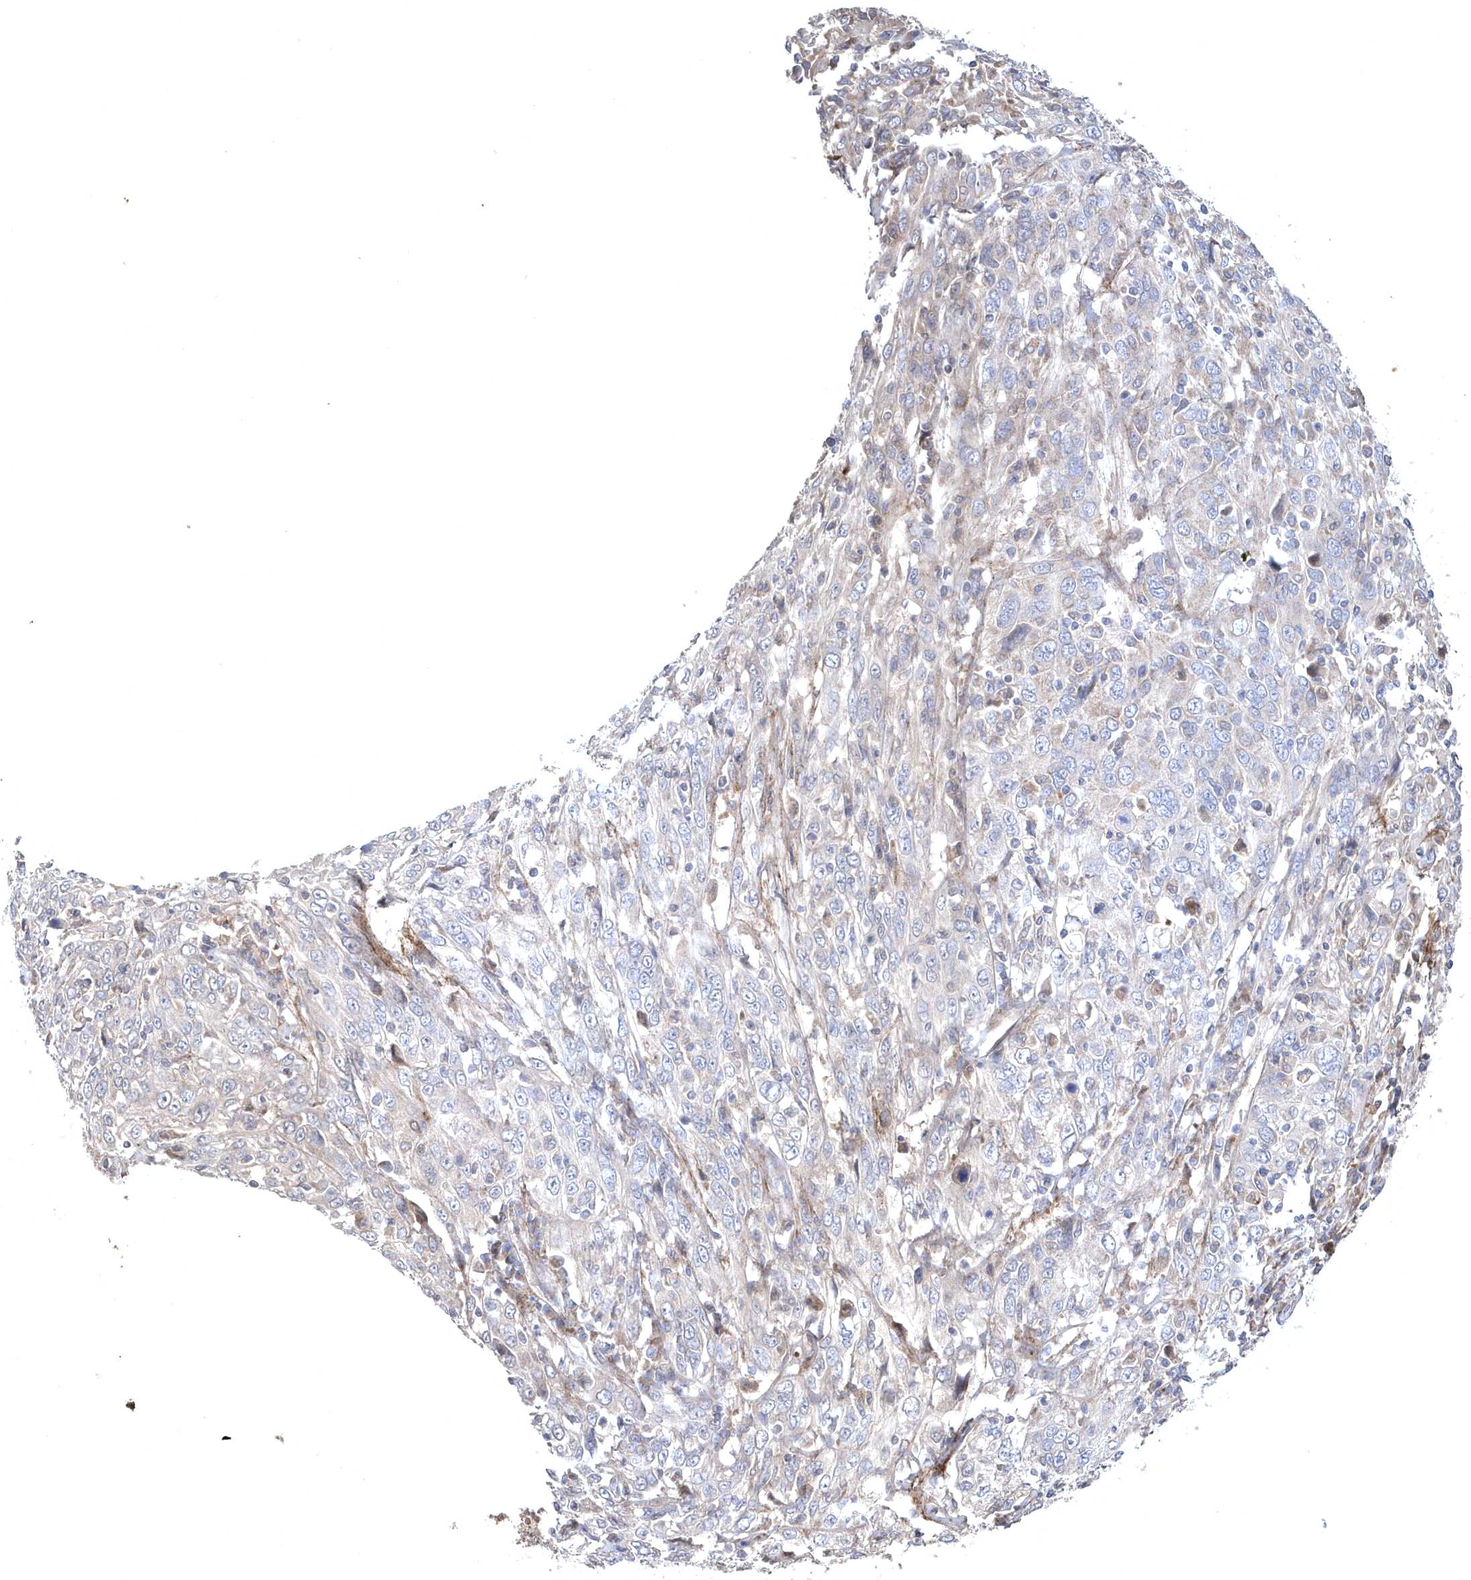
{"staining": {"intensity": "negative", "quantity": "none", "location": "none"}, "tissue": "cervical cancer", "cell_type": "Tumor cells", "image_type": "cancer", "snomed": [{"axis": "morphology", "description": "Squamous cell carcinoma, NOS"}, {"axis": "topography", "description": "Cervix"}], "caption": "An immunohistochemistry (IHC) photomicrograph of cervical cancer is shown. There is no staining in tumor cells of cervical cancer. The staining was performed using DAB (3,3'-diaminobenzidine) to visualize the protein expression in brown, while the nuclei were stained in blue with hematoxylin (Magnification: 20x).", "gene": "HMGCS1", "patient": {"sex": "female", "age": 46}}